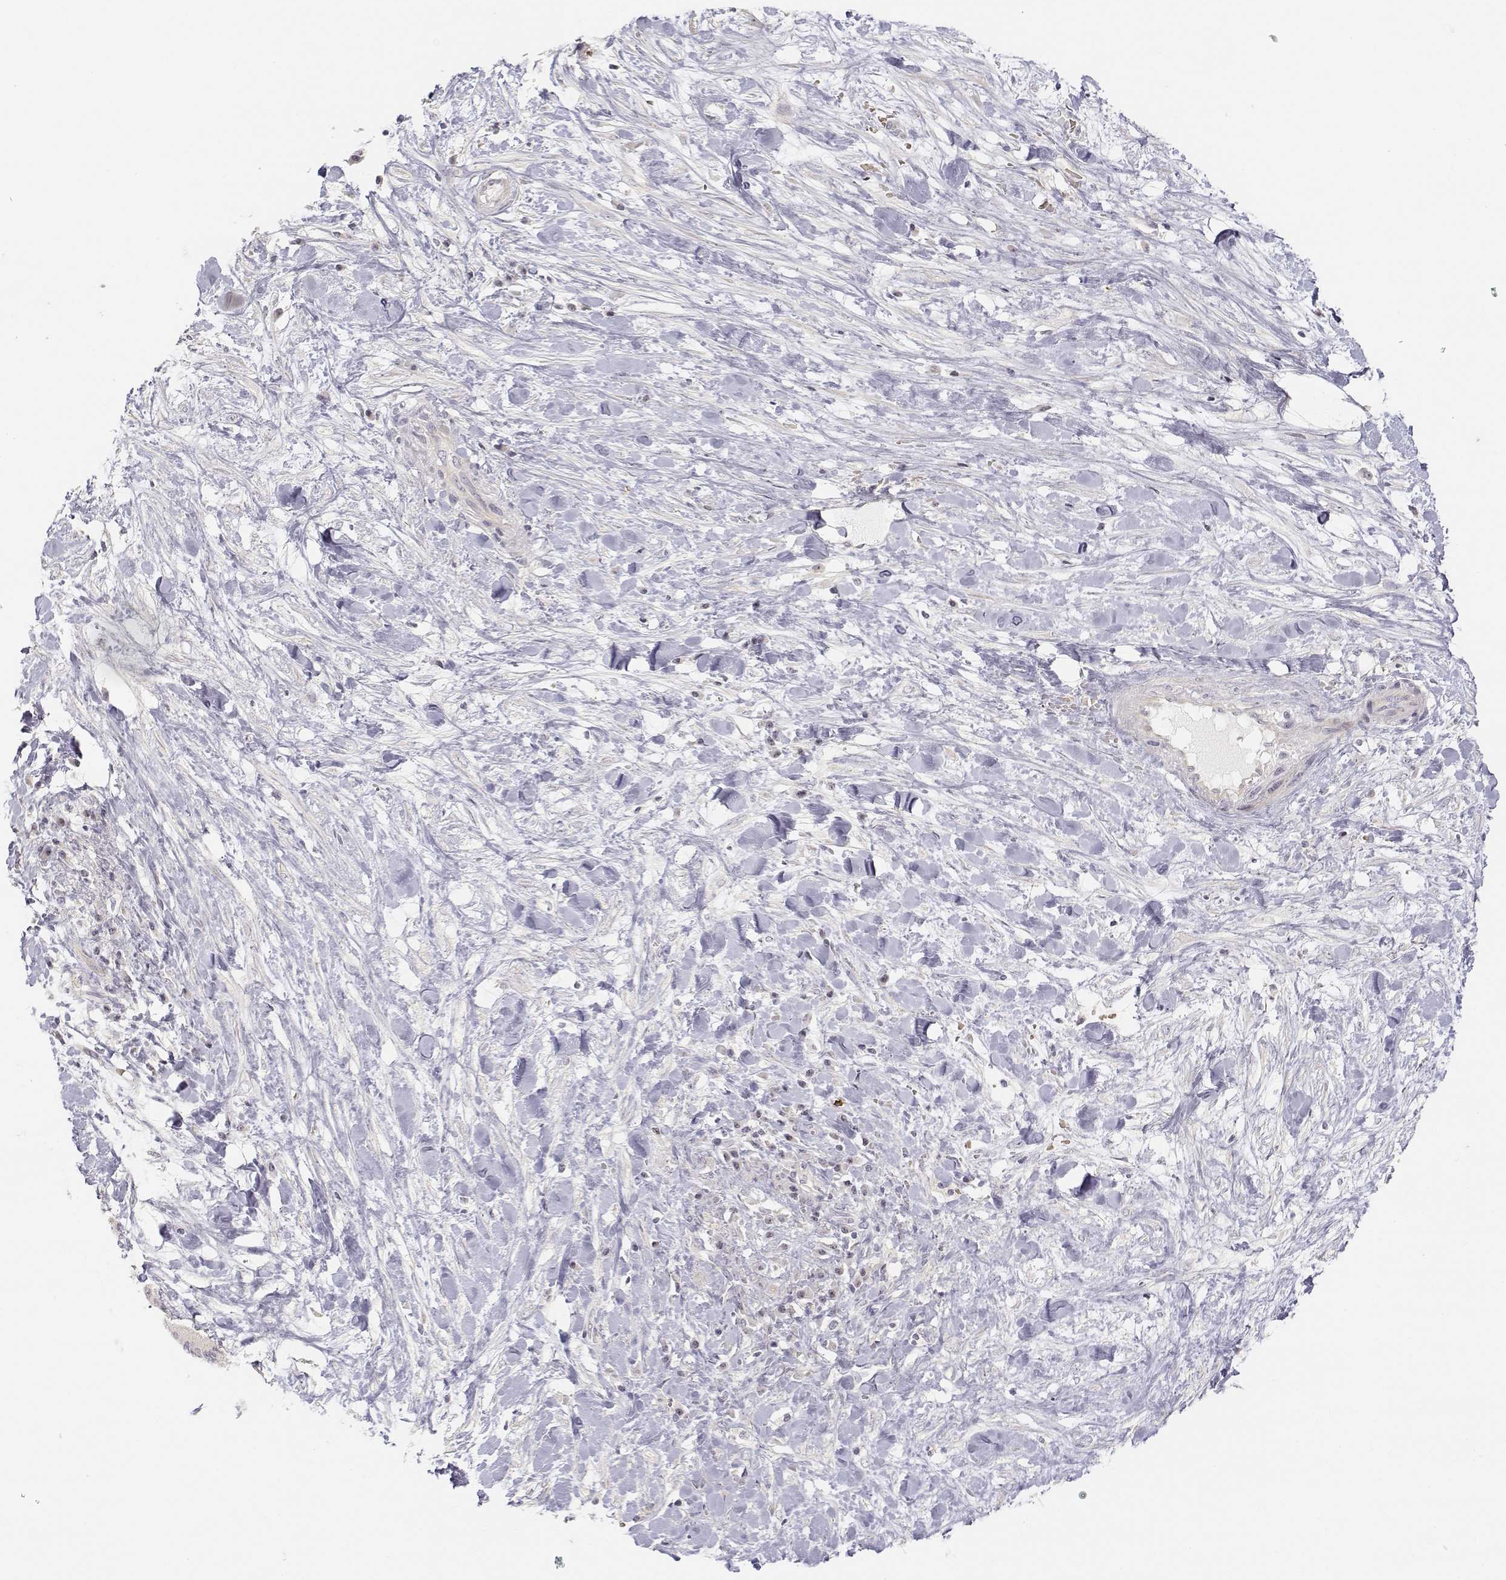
{"staining": {"intensity": "negative", "quantity": "none", "location": "none"}, "tissue": "liver cancer", "cell_type": "Tumor cells", "image_type": "cancer", "snomed": [{"axis": "morphology", "description": "Cholangiocarcinoma"}, {"axis": "topography", "description": "Liver"}], "caption": "Immunohistochemistry micrograph of neoplastic tissue: liver cancer (cholangiocarcinoma) stained with DAB (3,3'-diaminobenzidine) demonstrates no significant protein staining in tumor cells. (Immunohistochemistry, brightfield microscopy, high magnification).", "gene": "GLIPR1L2", "patient": {"sex": "female", "age": 73}}